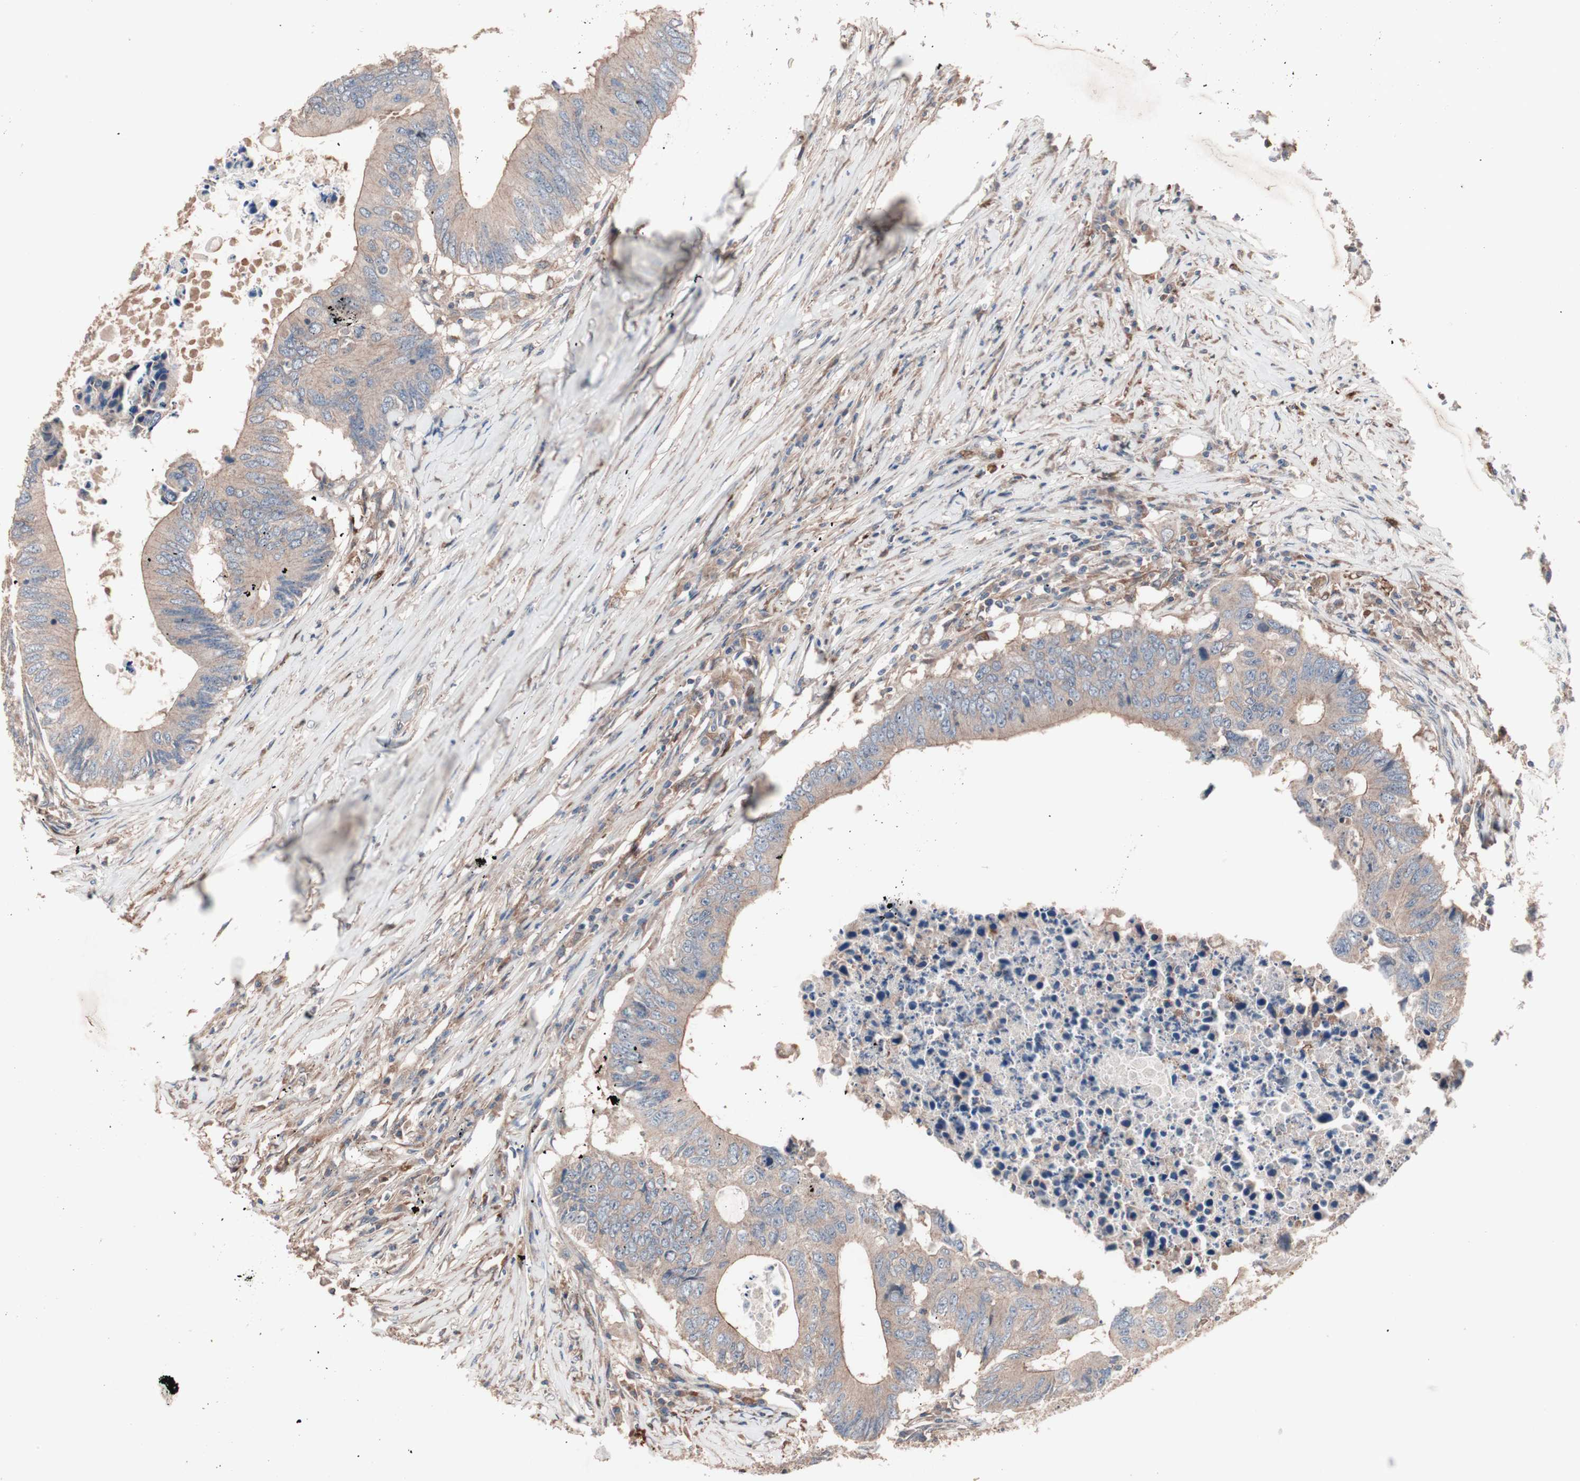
{"staining": {"intensity": "weak", "quantity": ">75%", "location": "cytoplasmic/membranous"}, "tissue": "colorectal cancer", "cell_type": "Tumor cells", "image_type": "cancer", "snomed": [{"axis": "morphology", "description": "Adenocarcinoma, NOS"}, {"axis": "topography", "description": "Colon"}], "caption": "About >75% of tumor cells in colorectal adenocarcinoma show weak cytoplasmic/membranous protein positivity as visualized by brown immunohistochemical staining.", "gene": "ATG7", "patient": {"sex": "male", "age": 71}}